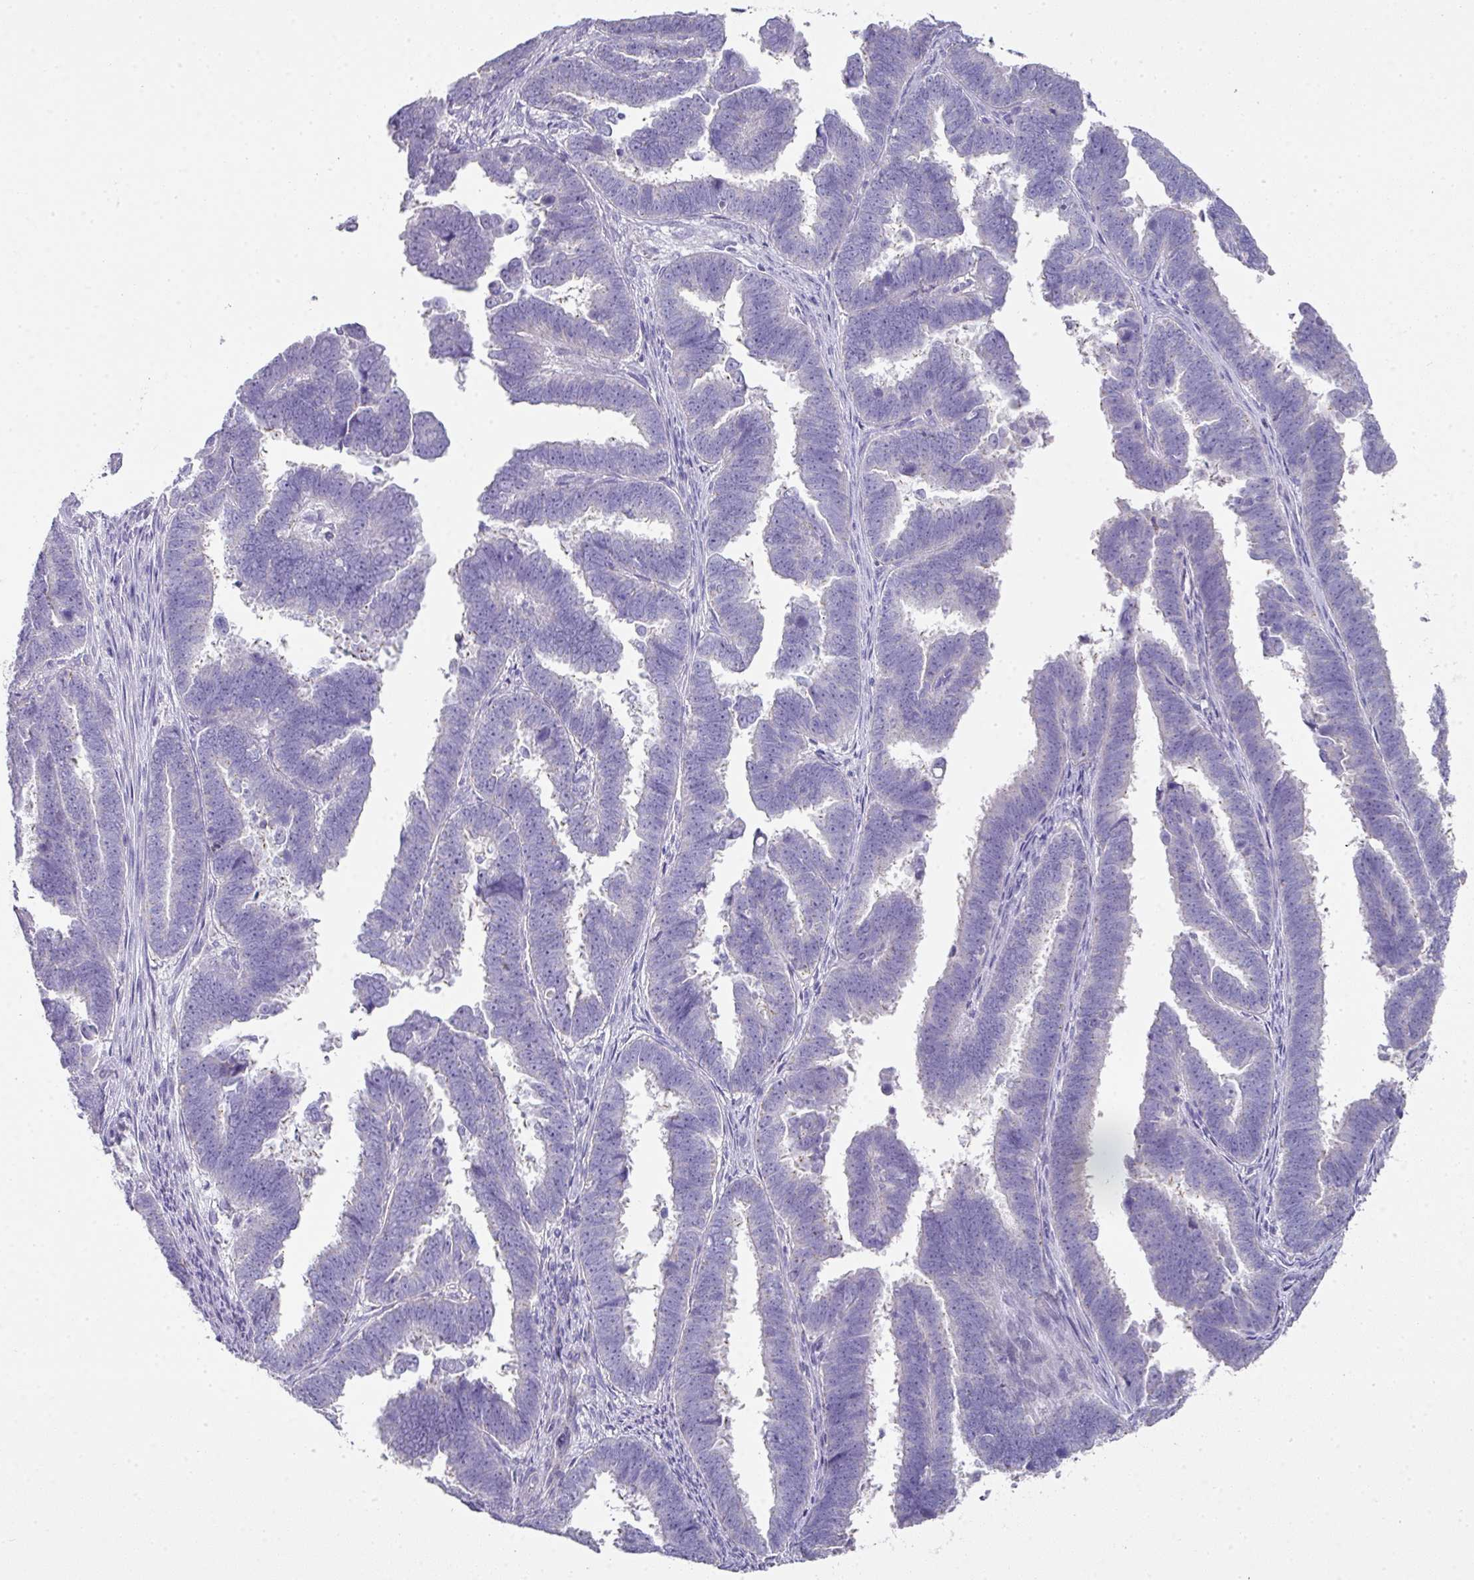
{"staining": {"intensity": "negative", "quantity": "none", "location": "none"}, "tissue": "endometrial cancer", "cell_type": "Tumor cells", "image_type": "cancer", "snomed": [{"axis": "morphology", "description": "Adenocarcinoma, NOS"}, {"axis": "topography", "description": "Endometrium"}], "caption": "Immunohistochemical staining of human endometrial cancer demonstrates no significant positivity in tumor cells. (DAB (3,3'-diaminobenzidine) immunohistochemistry visualized using brightfield microscopy, high magnification).", "gene": "GLI4", "patient": {"sex": "female", "age": 75}}